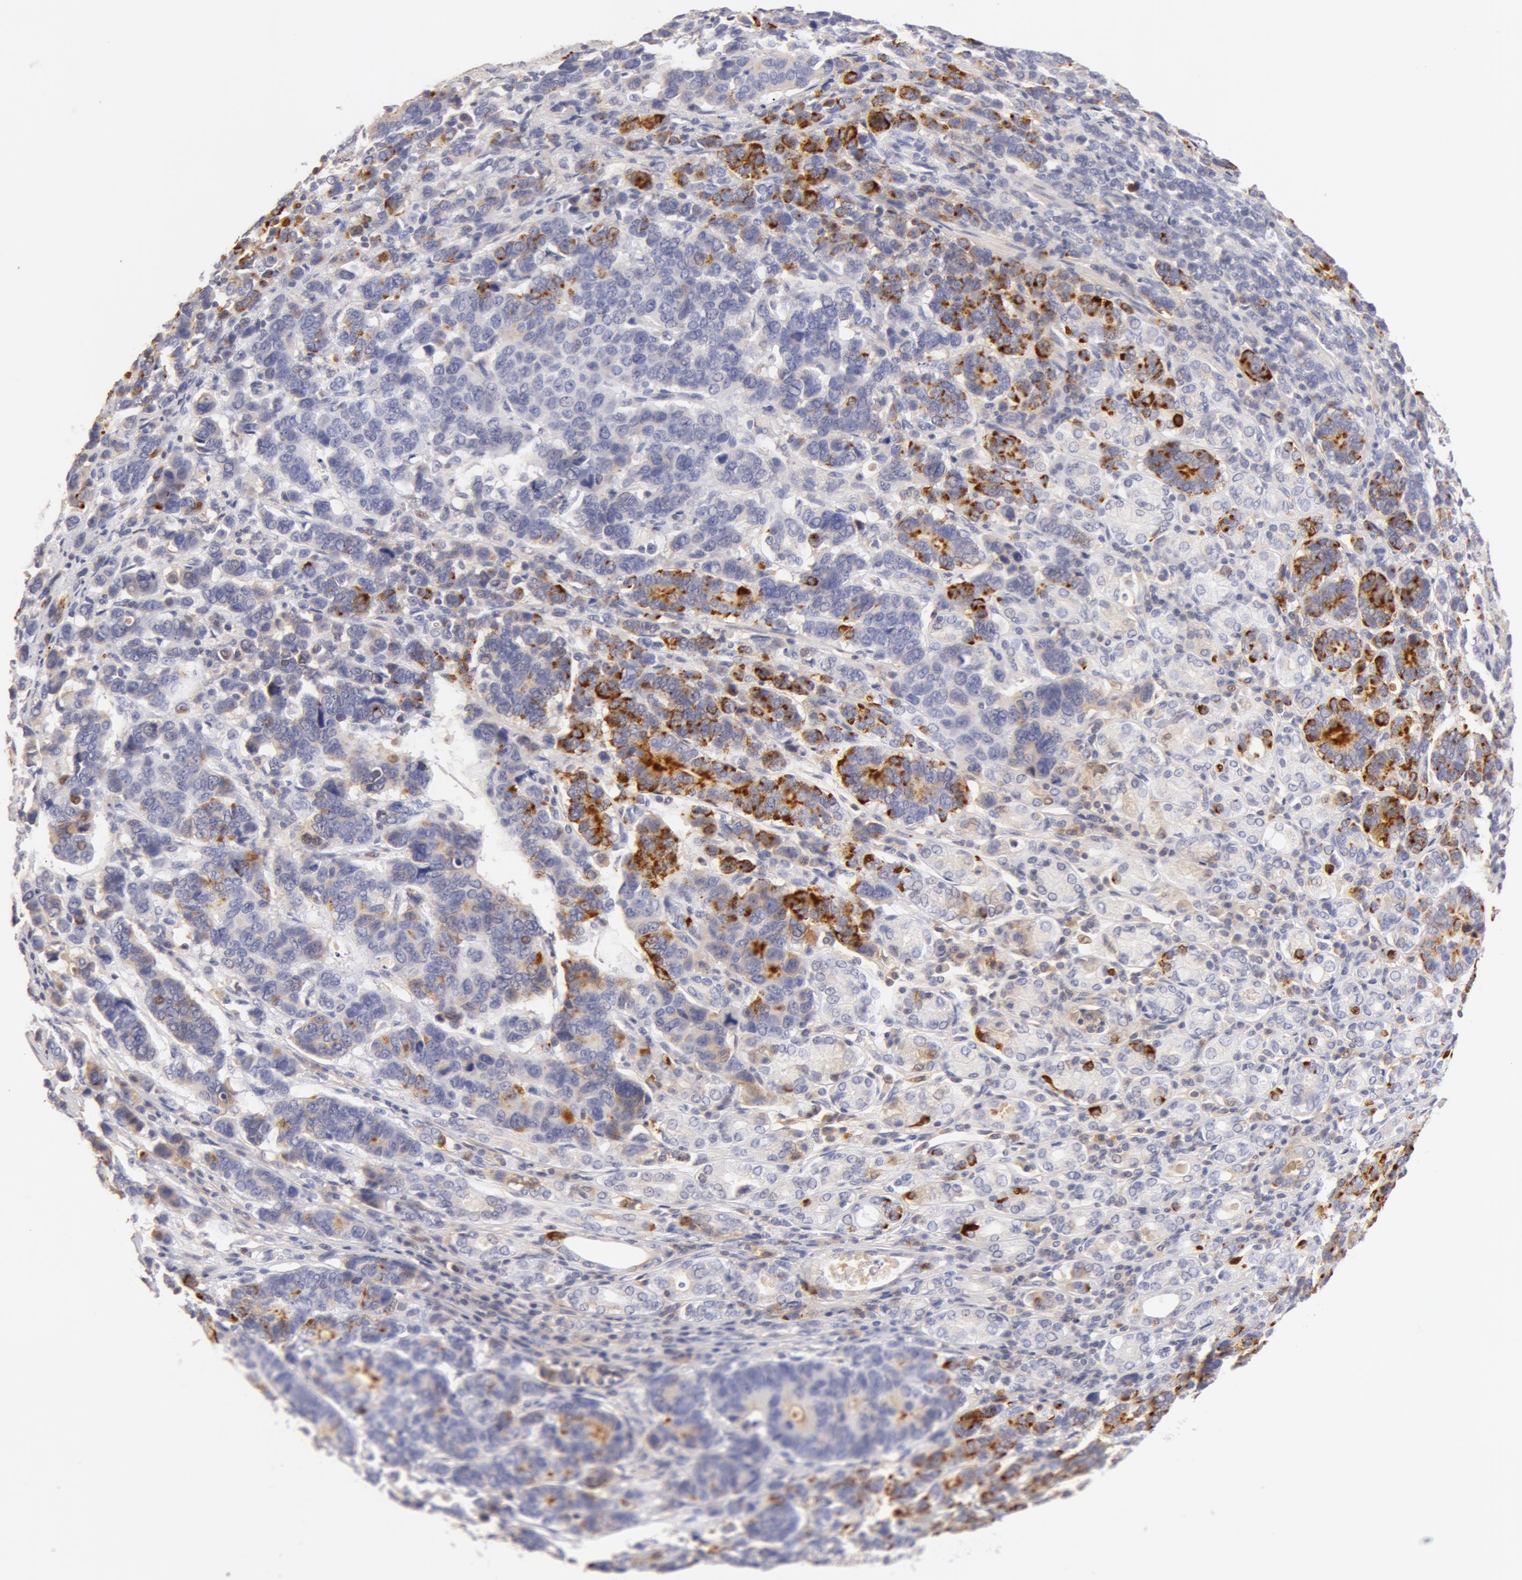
{"staining": {"intensity": "moderate", "quantity": "<25%", "location": "cytoplasmic/membranous"}, "tissue": "stomach cancer", "cell_type": "Tumor cells", "image_type": "cancer", "snomed": [{"axis": "morphology", "description": "Adenocarcinoma, NOS"}, {"axis": "topography", "description": "Stomach, upper"}], "caption": "An immunohistochemistry (IHC) photomicrograph of tumor tissue is shown. Protein staining in brown labels moderate cytoplasmic/membranous positivity in adenocarcinoma (stomach) within tumor cells.", "gene": "GC", "patient": {"sex": "male", "age": 71}}